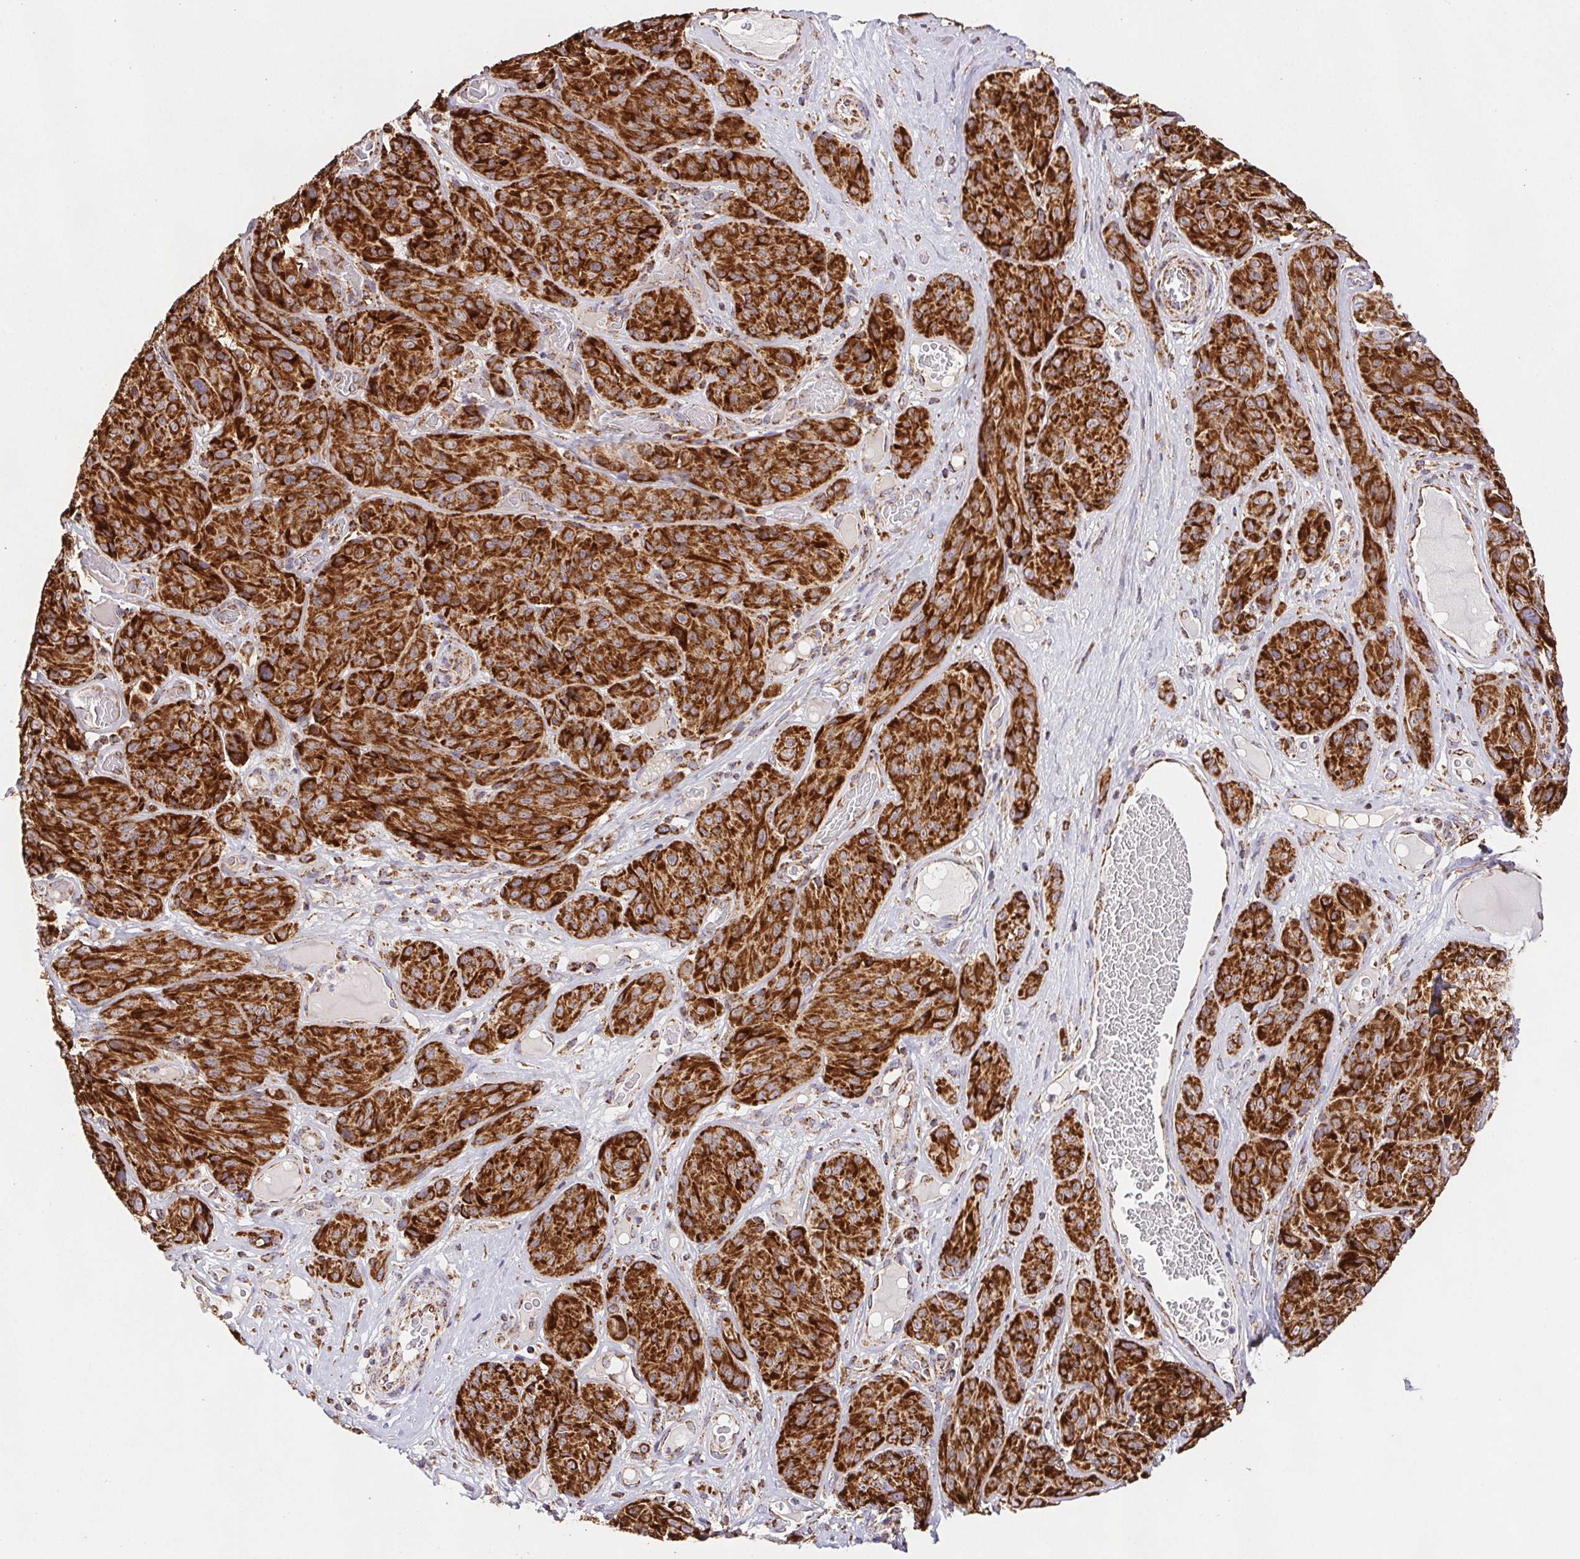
{"staining": {"intensity": "strong", "quantity": ">75%", "location": "cytoplasmic/membranous"}, "tissue": "melanoma", "cell_type": "Tumor cells", "image_type": "cancer", "snomed": [{"axis": "morphology", "description": "Malignant melanoma, NOS"}, {"axis": "topography", "description": "Skin"}], "caption": "Malignant melanoma tissue demonstrates strong cytoplasmic/membranous staining in about >75% of tumor cells, visualized by immunohistochemistry.", "gene": "NIPSNAP2", "patient": {"sex": "male", "age": 91}}